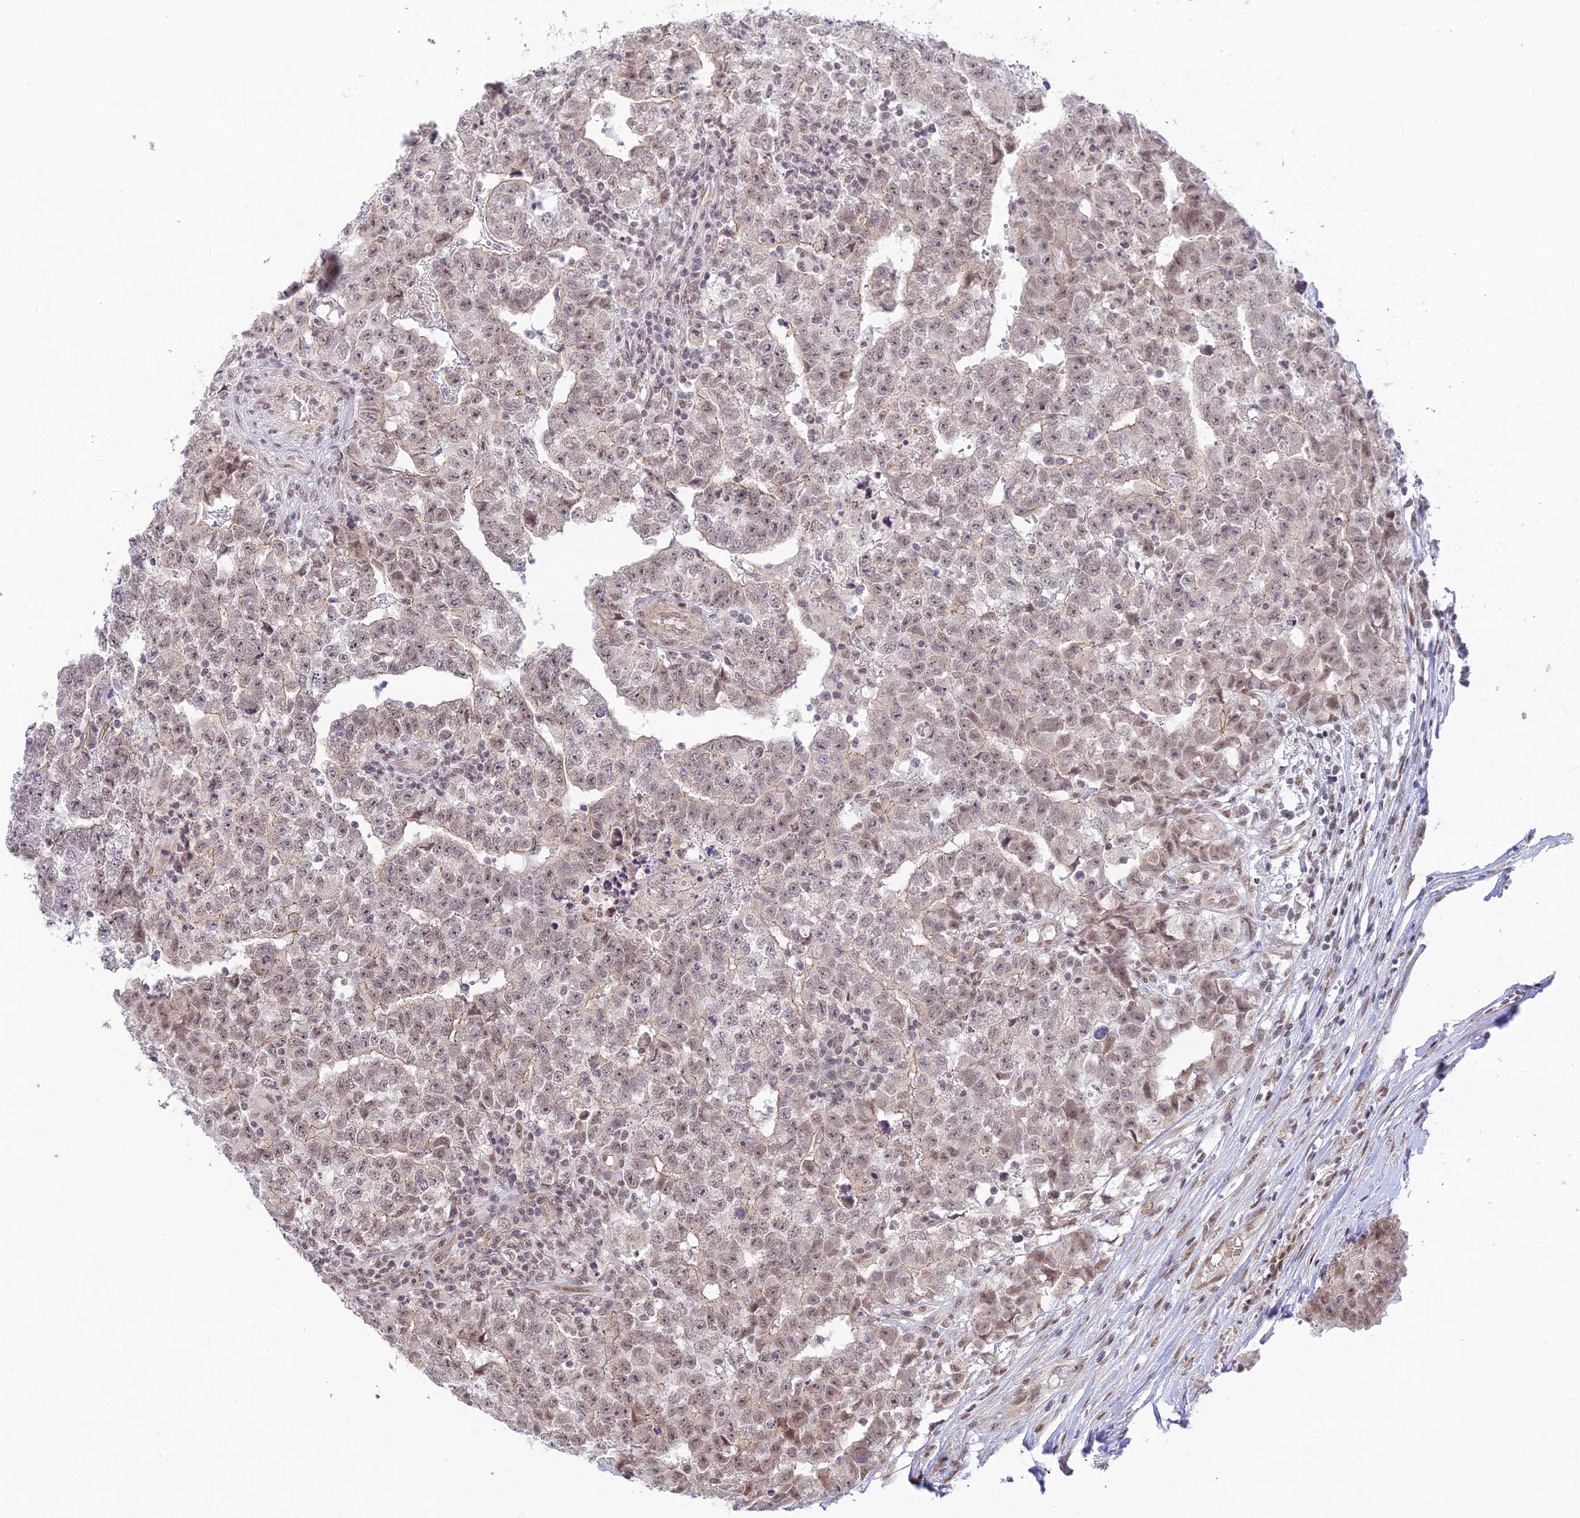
{"staining": {"intensity": "weak", "quantity": ">75%", "location": "nuclear"}, "tissue": "testis cancer", "cell_type": "Tumor cells", "image_type": "cancer", "snomed": [{"axis": "morphology", "description": "Carcinoma, Embryonal, NOS"}, {"axis": "topography", "description": "Testis"}], "caption": "A low amount of weak nuclear expression is present in about >75% of tumor cells in testis cancer tissue.", "gene": "MICOS13", "patient": {"sex": "male", "age": 25}}